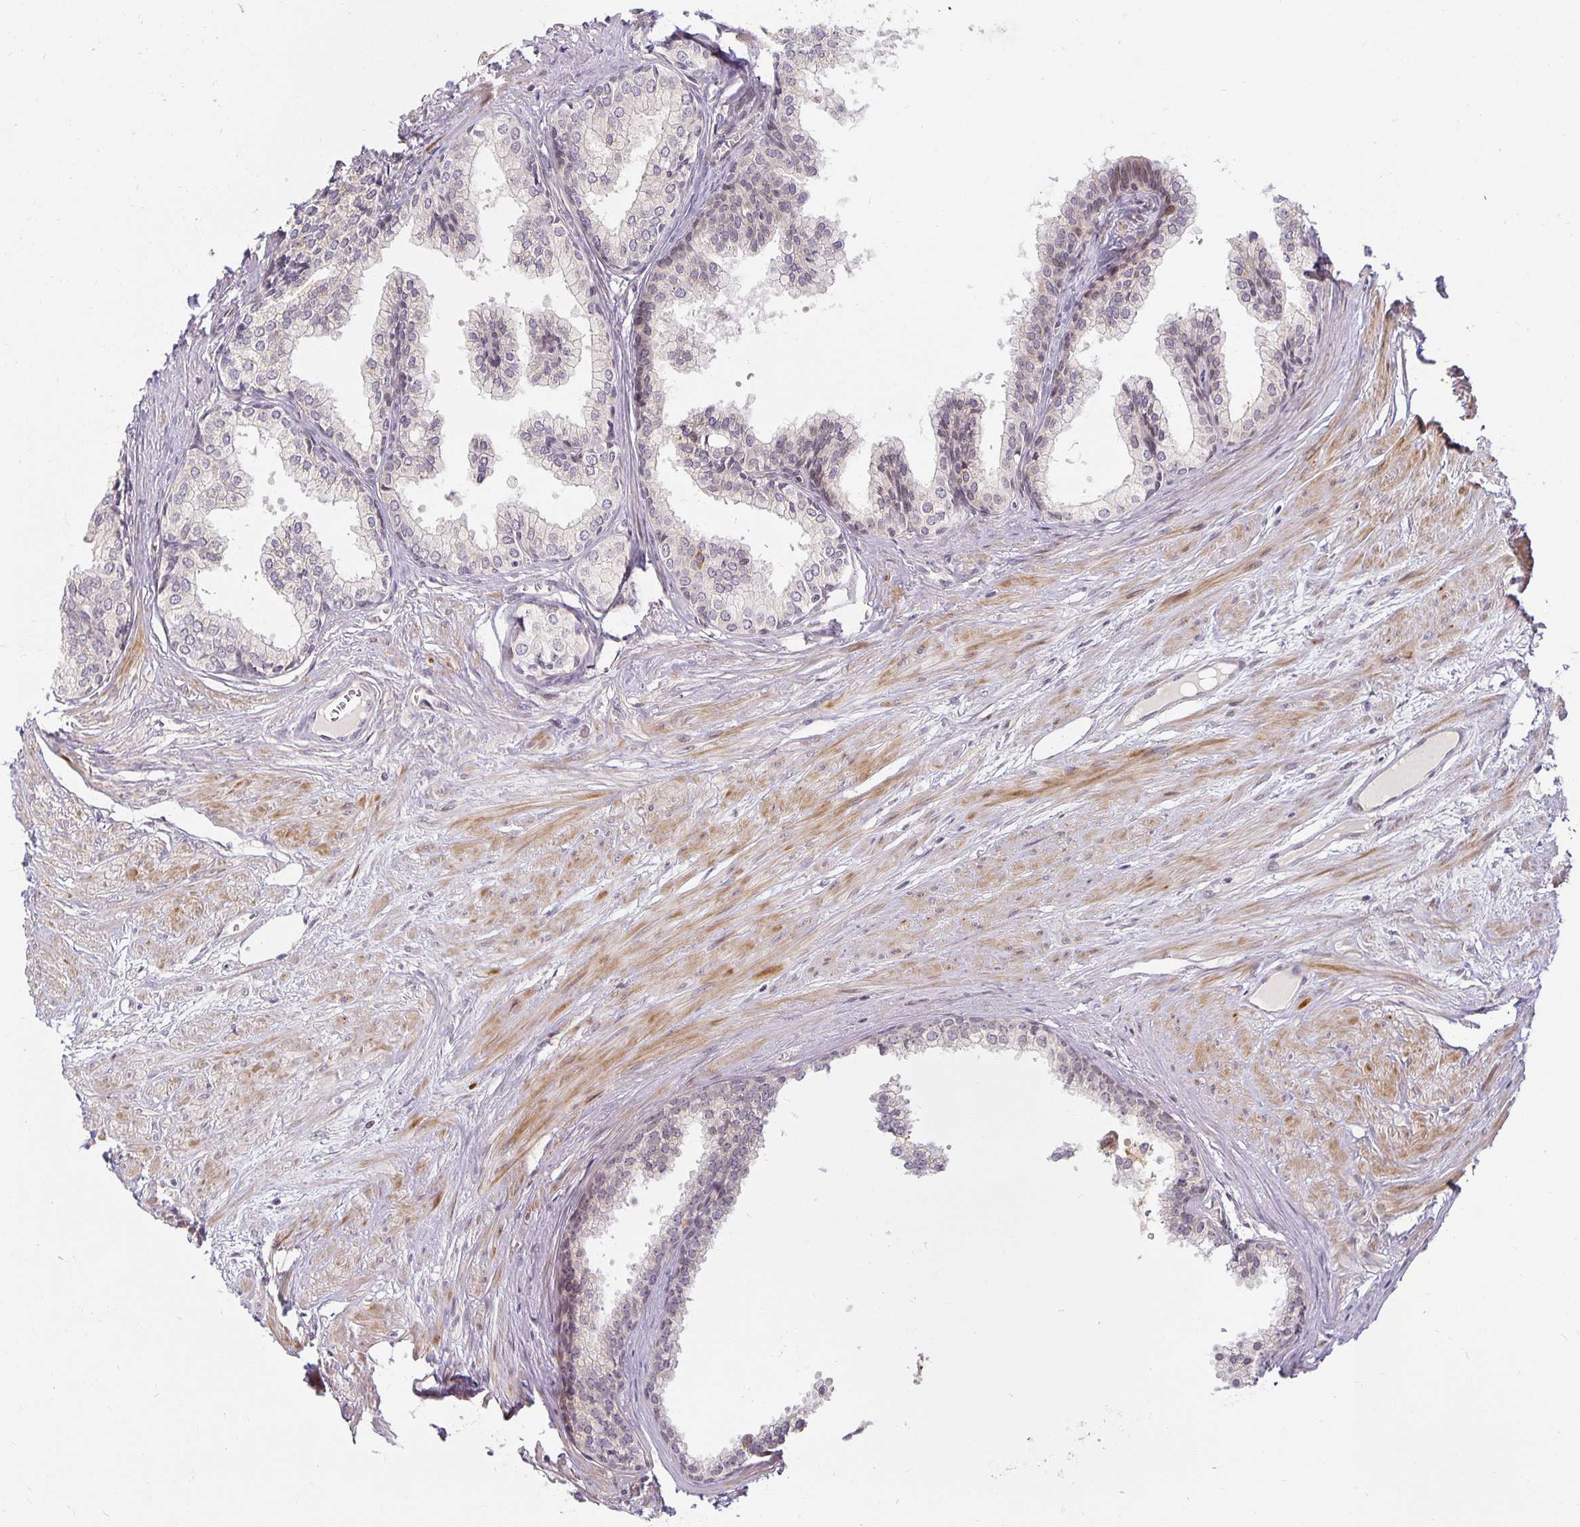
{"staining": {"intensity": "weak", "quantity": "<25%", "location": "cytoplasmic/membranous"}, "tissue": "prostate", "cell_type": "Glandular cells", "image_type": "normal", "snomed": [{"axis": "morphology", "description": "Normal tissue, NOS"}, {"axis": "topography", "description": "Prostate"}, {"axis": "topography", "description": "Peripheral nerve tissue"}], "caption": "Human prostate stained for a protein using immunohistochemistry (IHC) exhibits no positivity in glandular cells.", "gene": "EHF", "patient": {"sex": "male", "age": 55}}